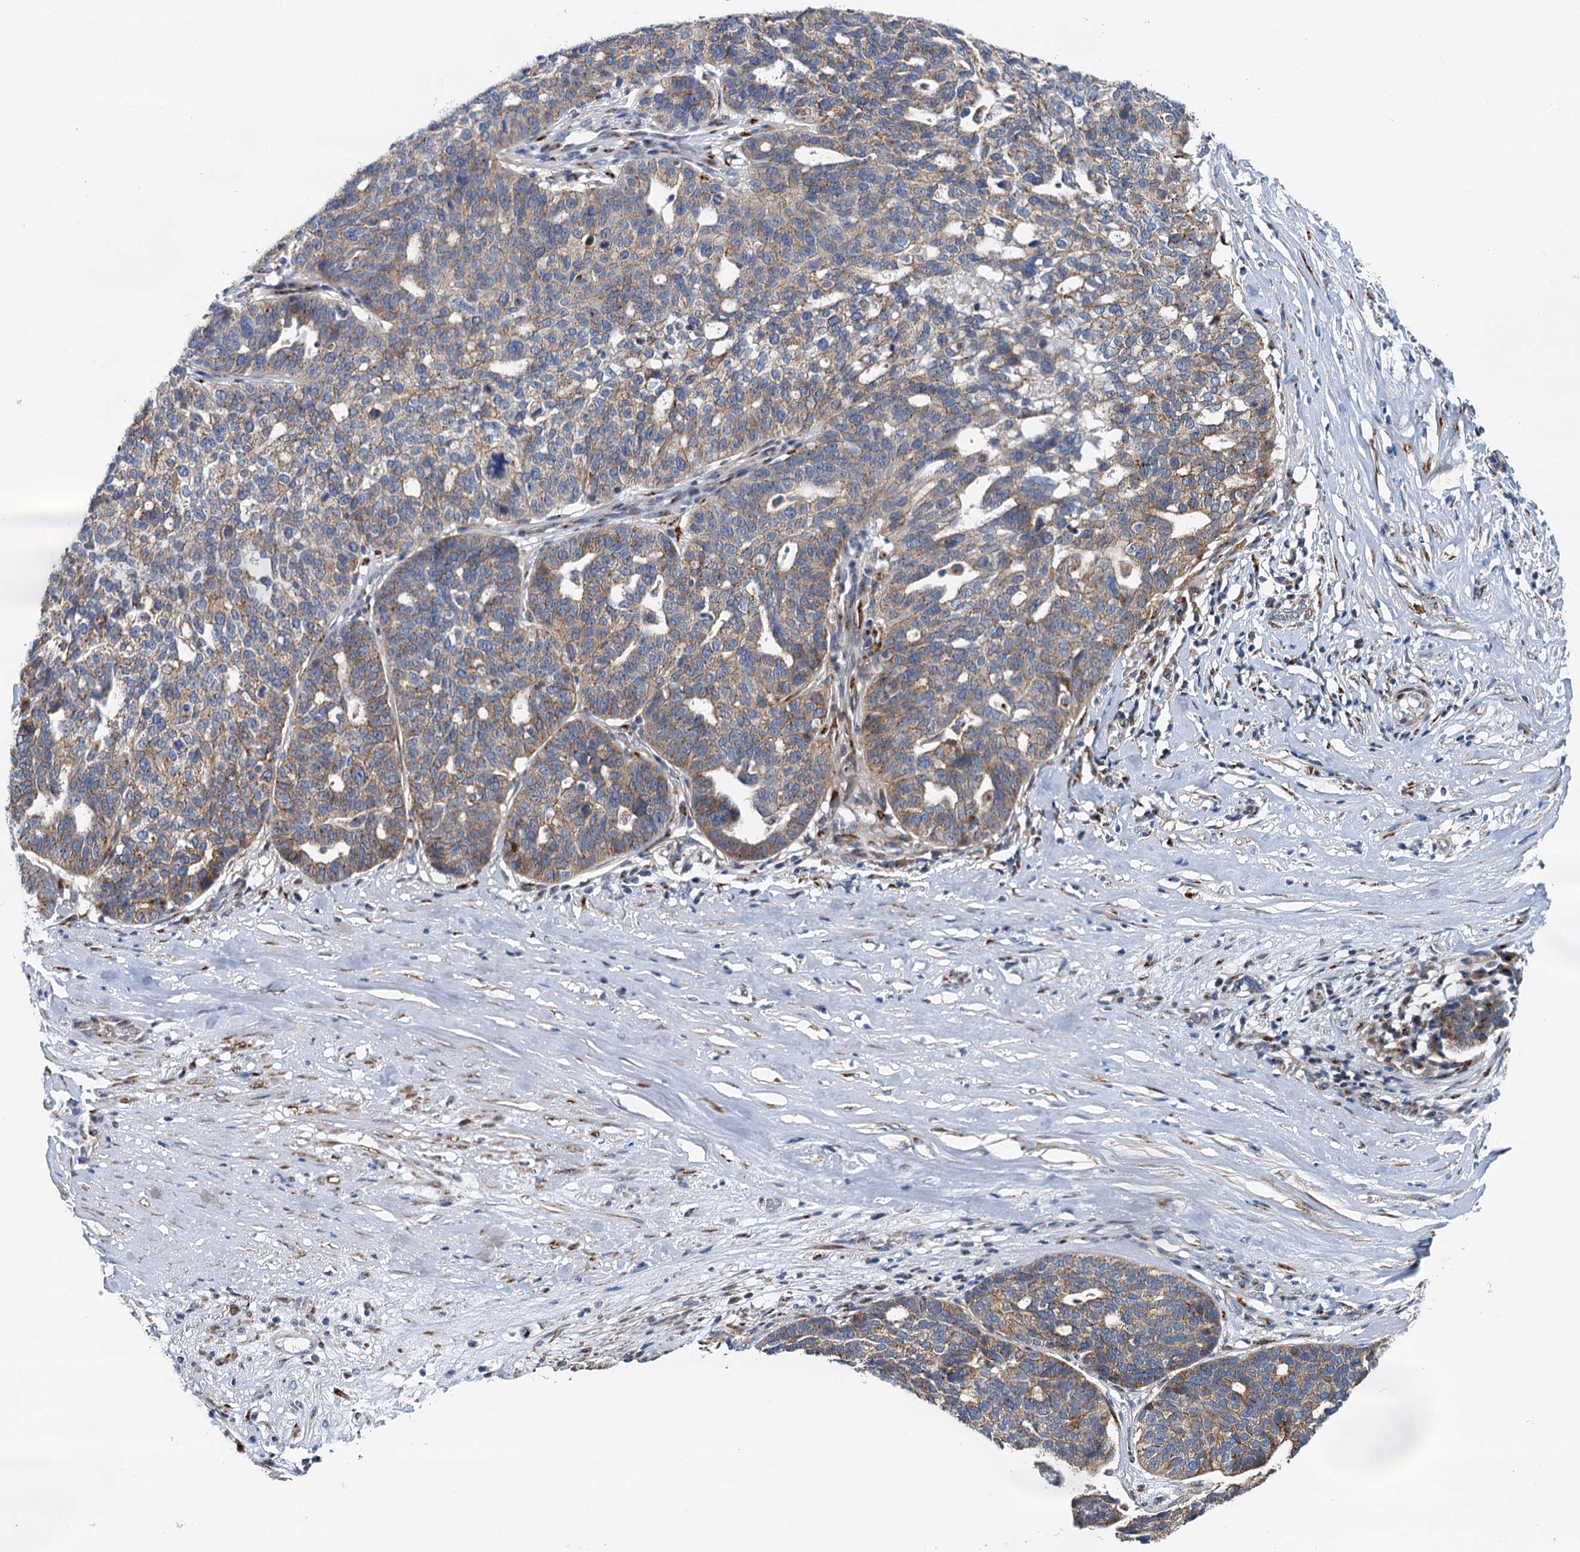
{"staining": {"intensity": "moderate", "quantity": "25%-75%", "location": "cytoplasmic/membranous"}, "tissue": "ovarian cancer", "cell_type": "Tumor cells", "image_type": "cancer", "snomed": [{"axis": "morphology", "description": "Cystadenocarcinoma, serous, NOS"}, {"axis": "topography", "description": "Ovary"}], "caption": "Ovarian cancer (serous cystadenocarcinoma) stained with a brown dye exhibits moderate cytoplasmic/membranous positive positivity in approximately 25%-75% of tumor cells.", "gene": "BET1L", "patient": {"sex": "female", "age": 59}}